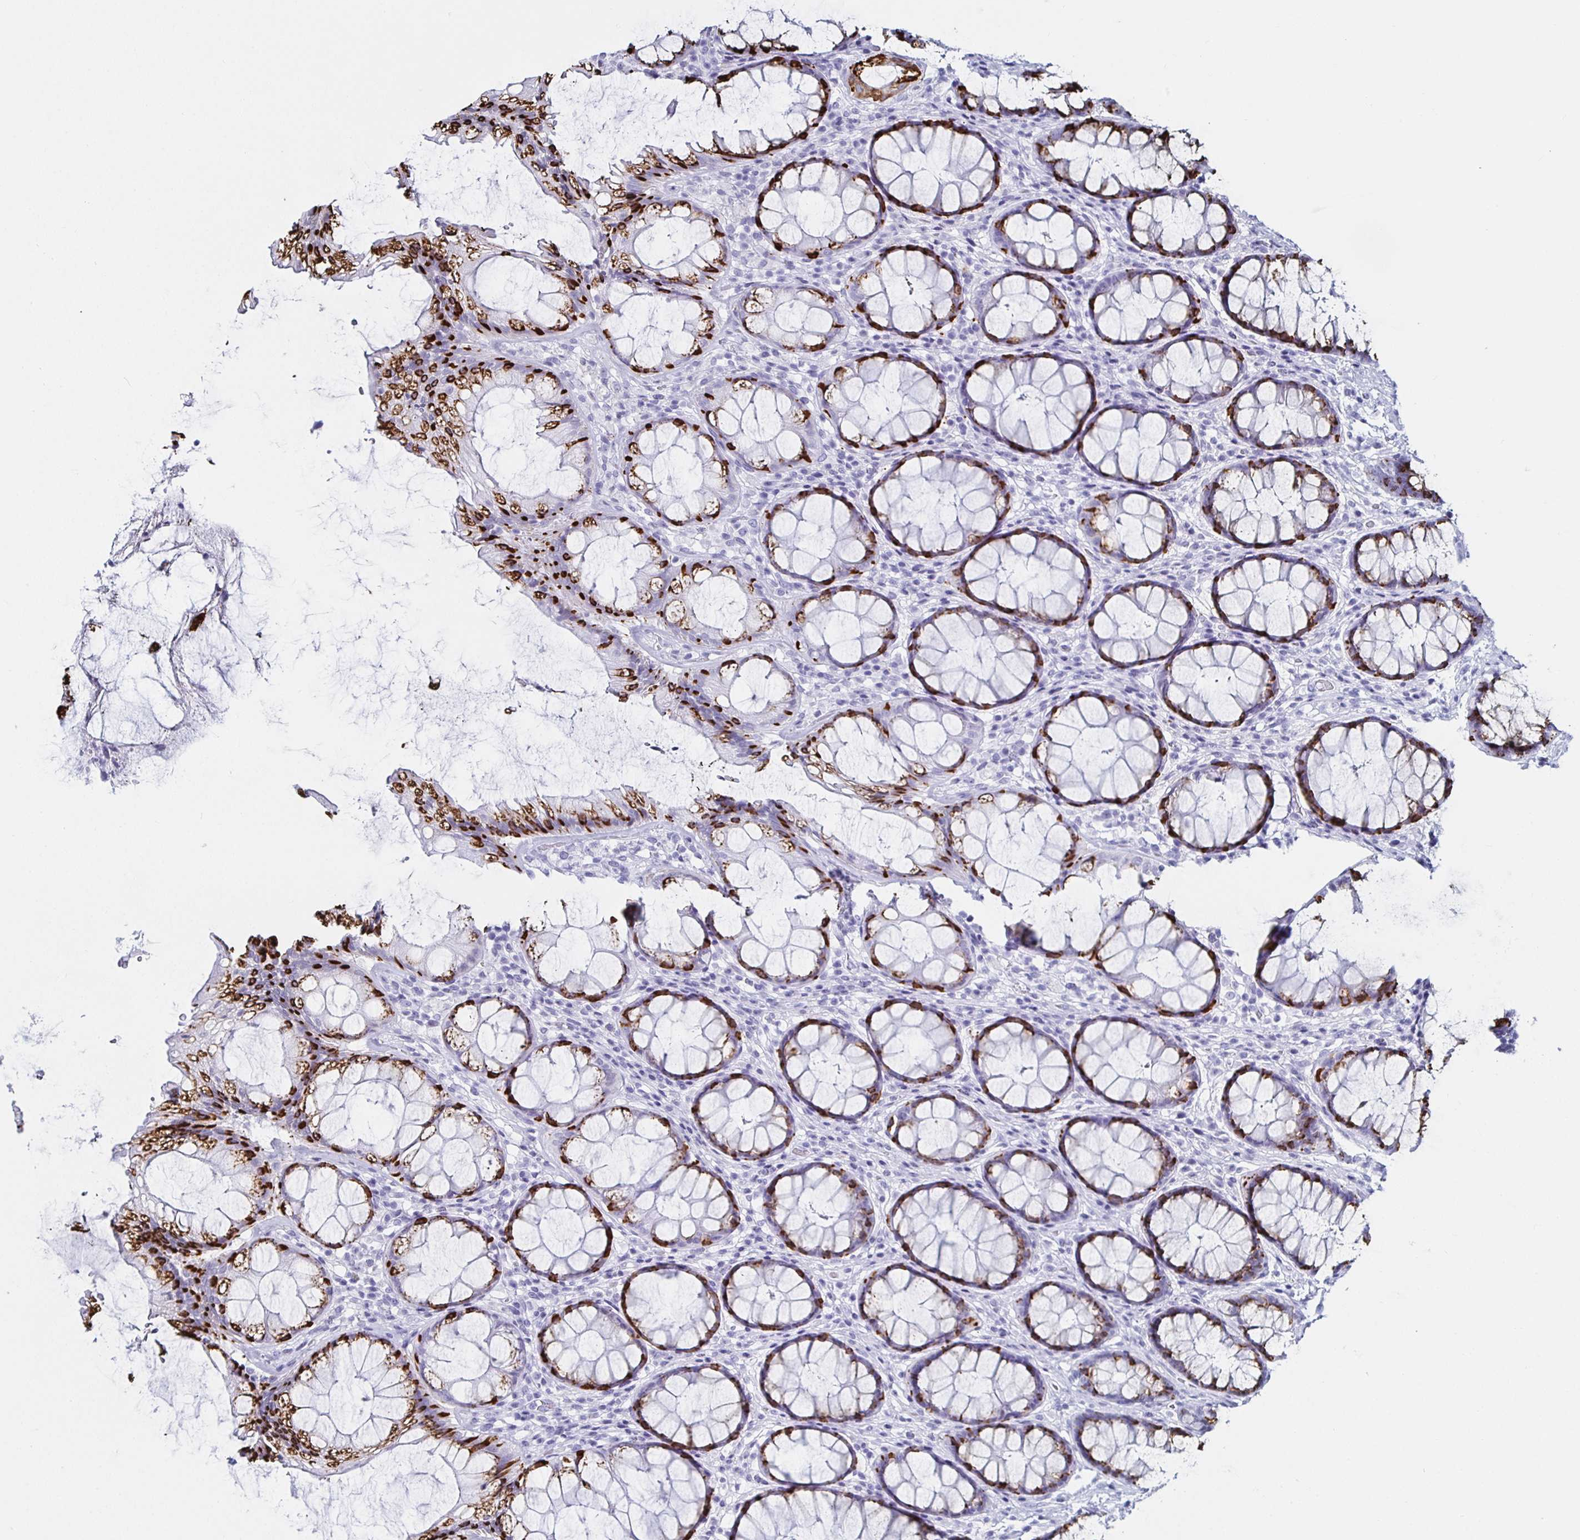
{"staining": {"intensity": "strong", "quantity": "25%-75%", "location": "cytoplasmic/membranous"}, "tissue": "rectum", "cell_type": "Glandular cells", "image_type": "normal", "snomed": [{"axis": "morphology", "description": "Normal tissue, NOS"}, {"axis": "topography", "description": "Rectum"}], "caption": "IHC staining of normal rectum, which exhibits high levels of strong cytoplasmic/membranous expression in about 25%-75% of glandular cells indicating strong cytoplasmic/membranous protein positivity. The staining was performed using DAB (brown) for protein detection and nuclei were counterstained in hematoxylin (blue).", "gene": "KRT4", "patient": {"sex": "male", "age": 72}}